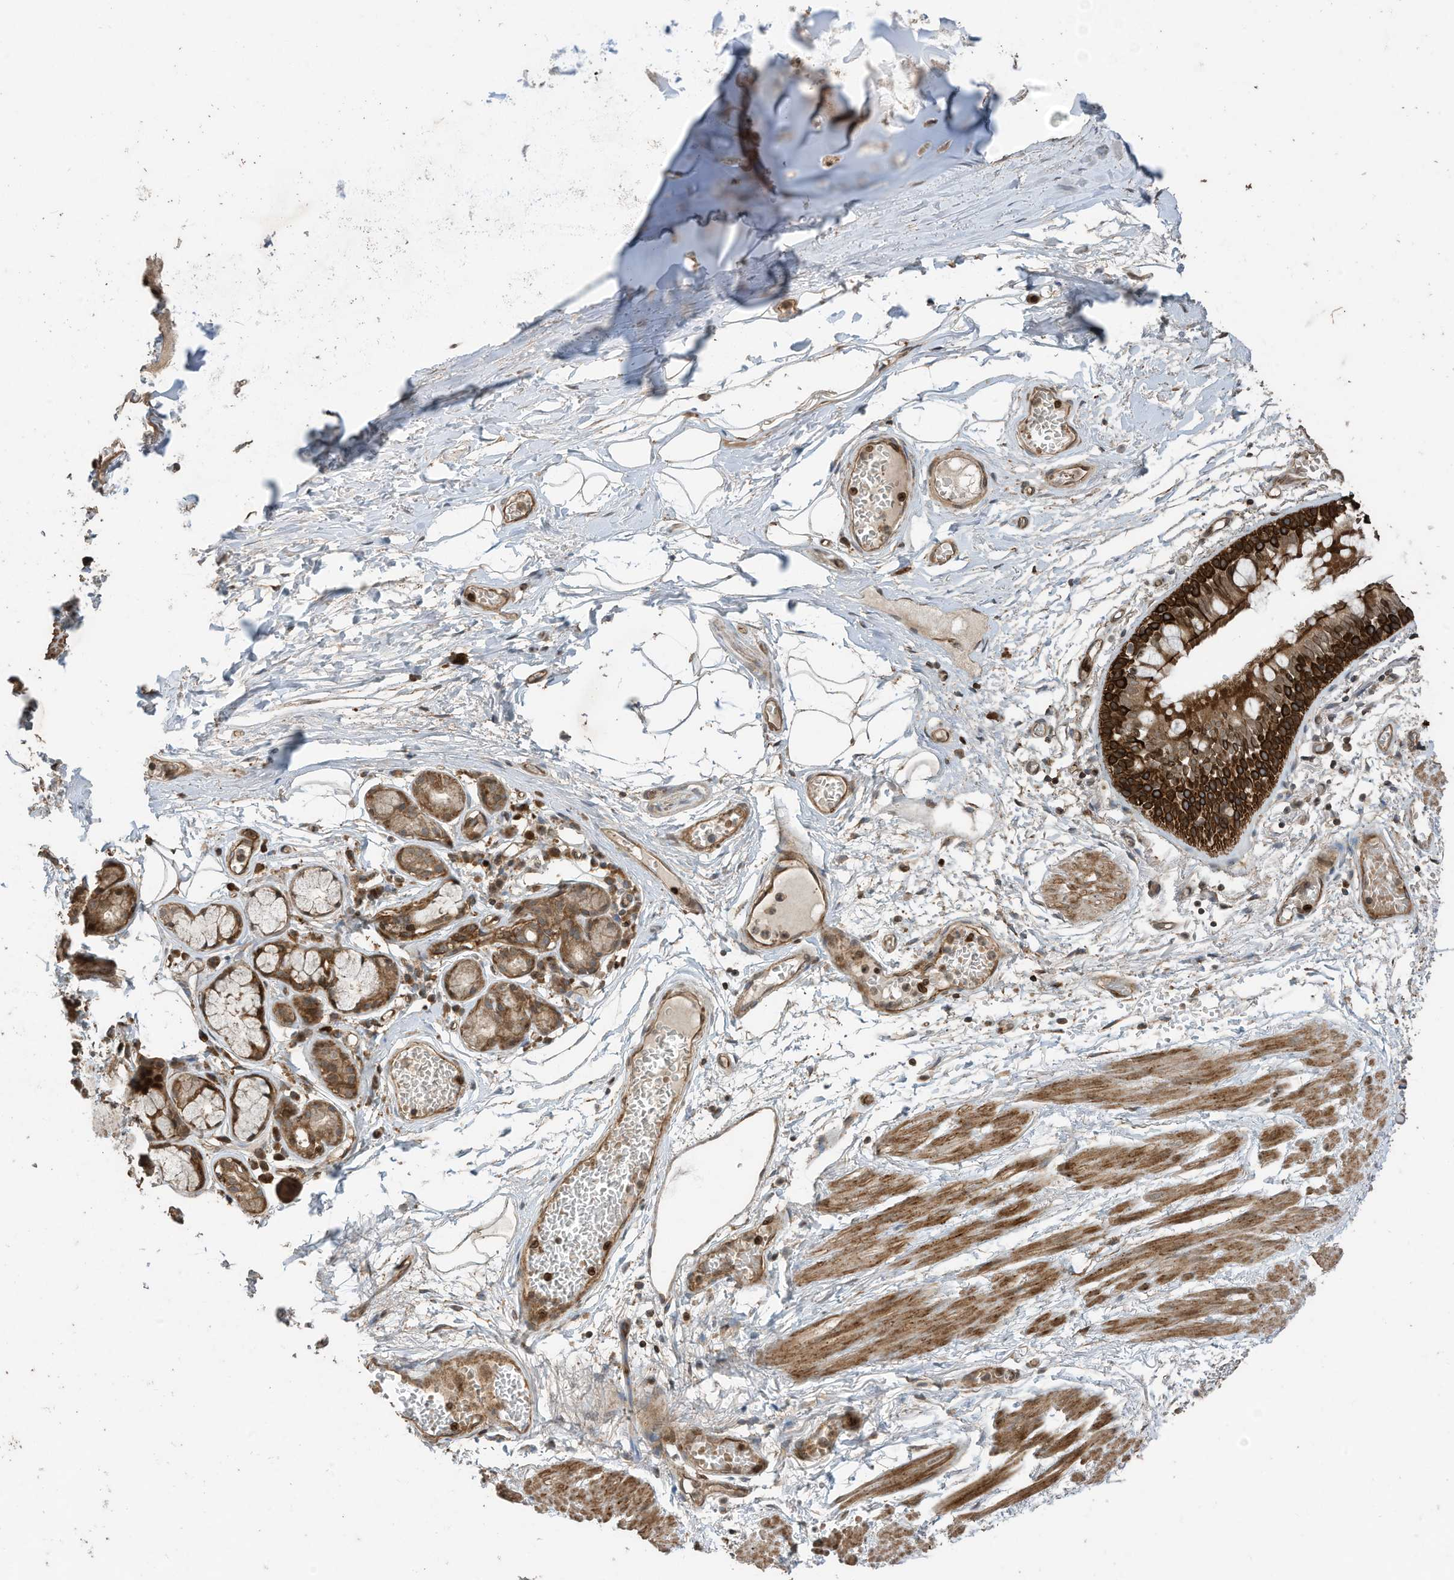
{"staining": {"intensity": "strong", "quantity": ">75%", "location": "cytoplasmic/membranous"}, "tissue": "bronchus", "cell_type": "Respiratory epithelial cells", "image_type": "normal", "snomed": [{"axis": "morphology", "description": "Normal tissue, NOS"}, {"axis": "topography", "description": "Bronchus"}, {"axis": "topography", "description": "Lung"}], "caption": "This is an image of immunohistochemistry (IHC) staining of unremarkable bronchus, which shows strong positivity in the cytoplasmic/membranous of respiratory epithelial cells.", "gene": "ZNF653", "patient": {"sex": "male", "age": 56}}